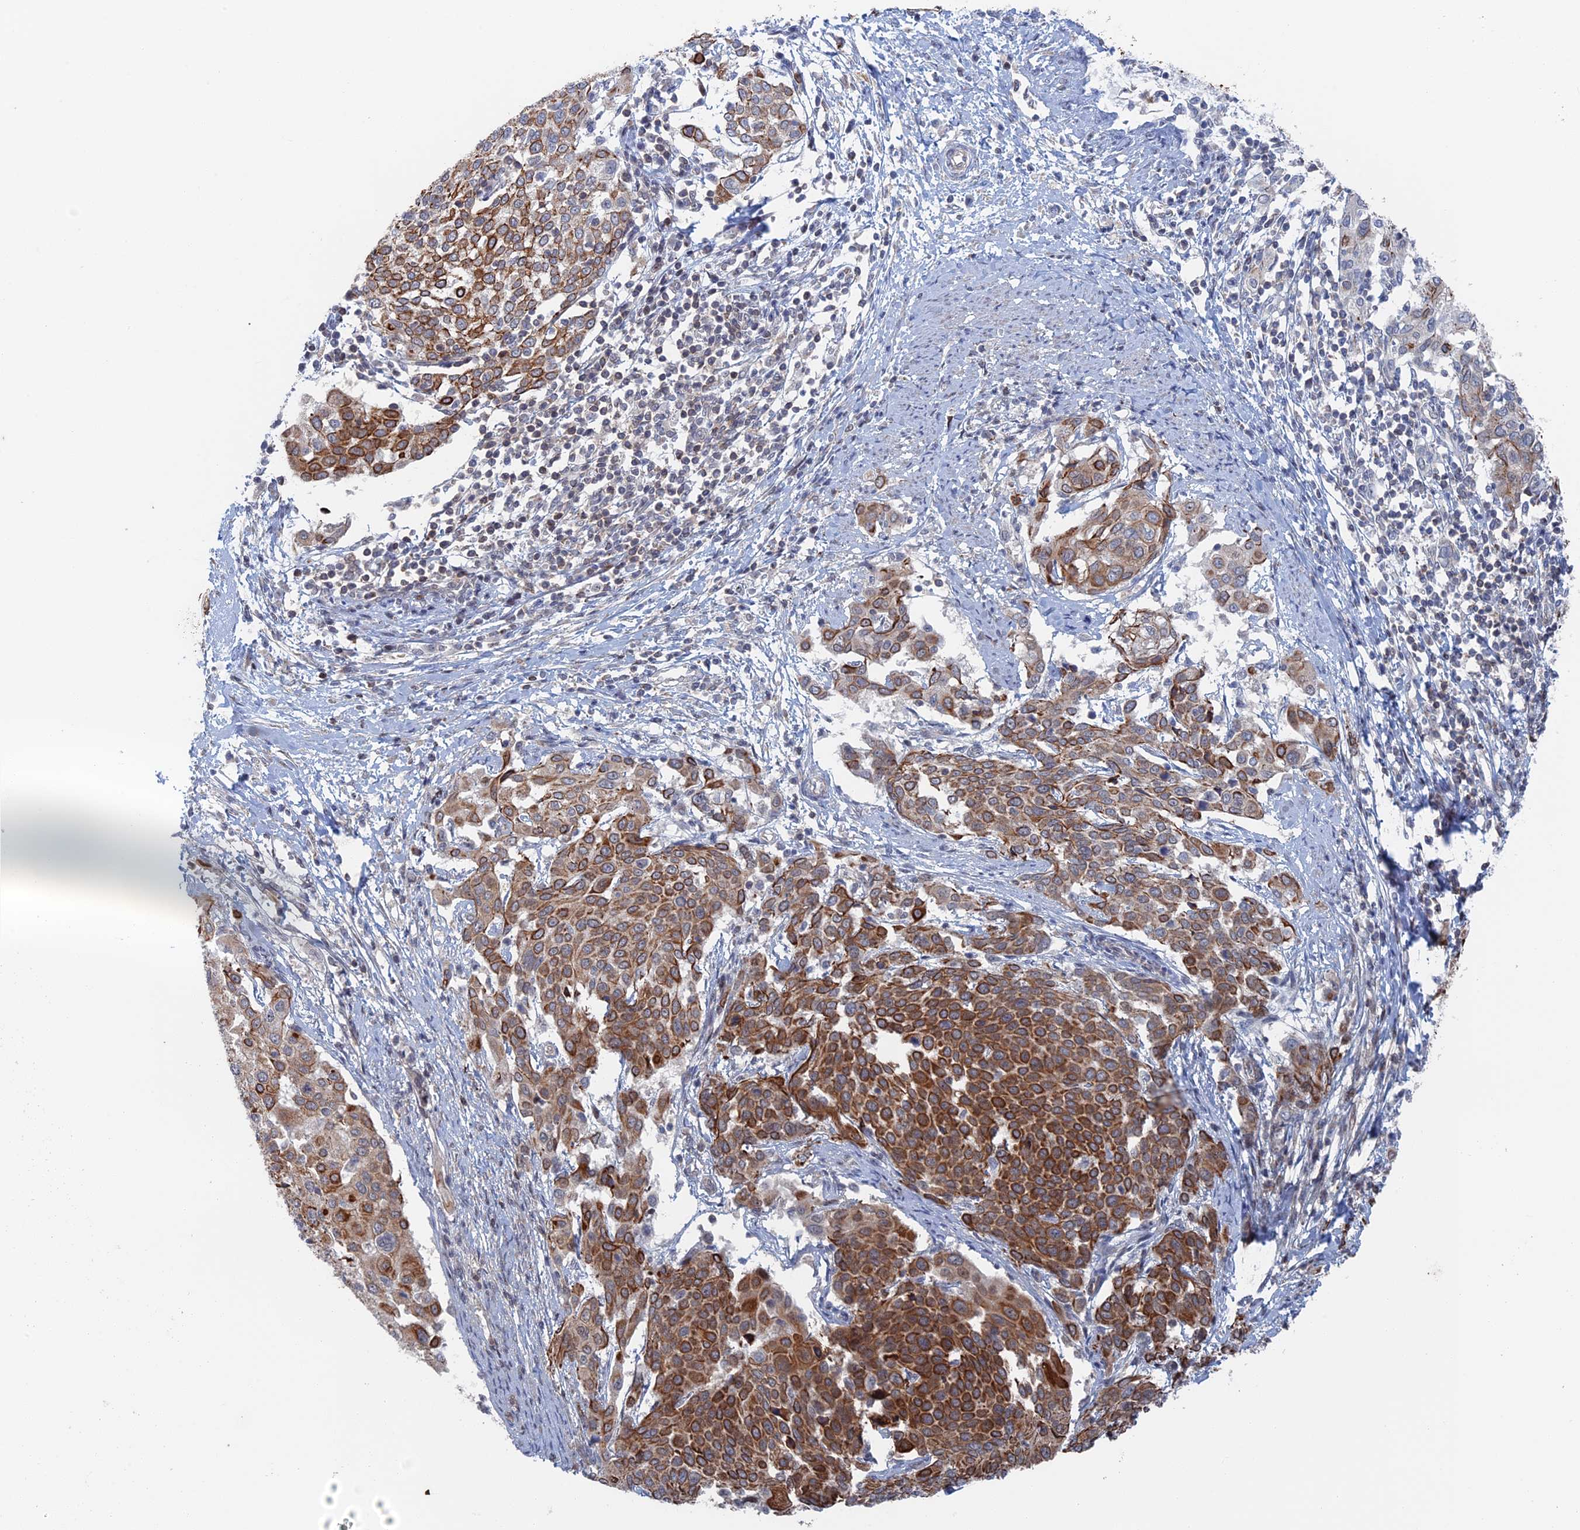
{"staining": {"intensity": "moderate", "quantity": ">75%", "location": "cytoplasmic/membranous"}, "tissue": "cervical cancer", "cell_type": "Tumor cells", "image_type": "cancer", "snomed": [{"axis": "morphology", "description": "Squamous cell carcinoma, NOS"}, {"axis": "topography", "description": "Cervix"}], "caption": "Cervical cancer stained for a protein (brown) shows moderate cytoplasmic/membranous positive staining in approximately >75% of tumor cells.", "gene": "IL7", "patient": {"sex": "female", "age": 44}}